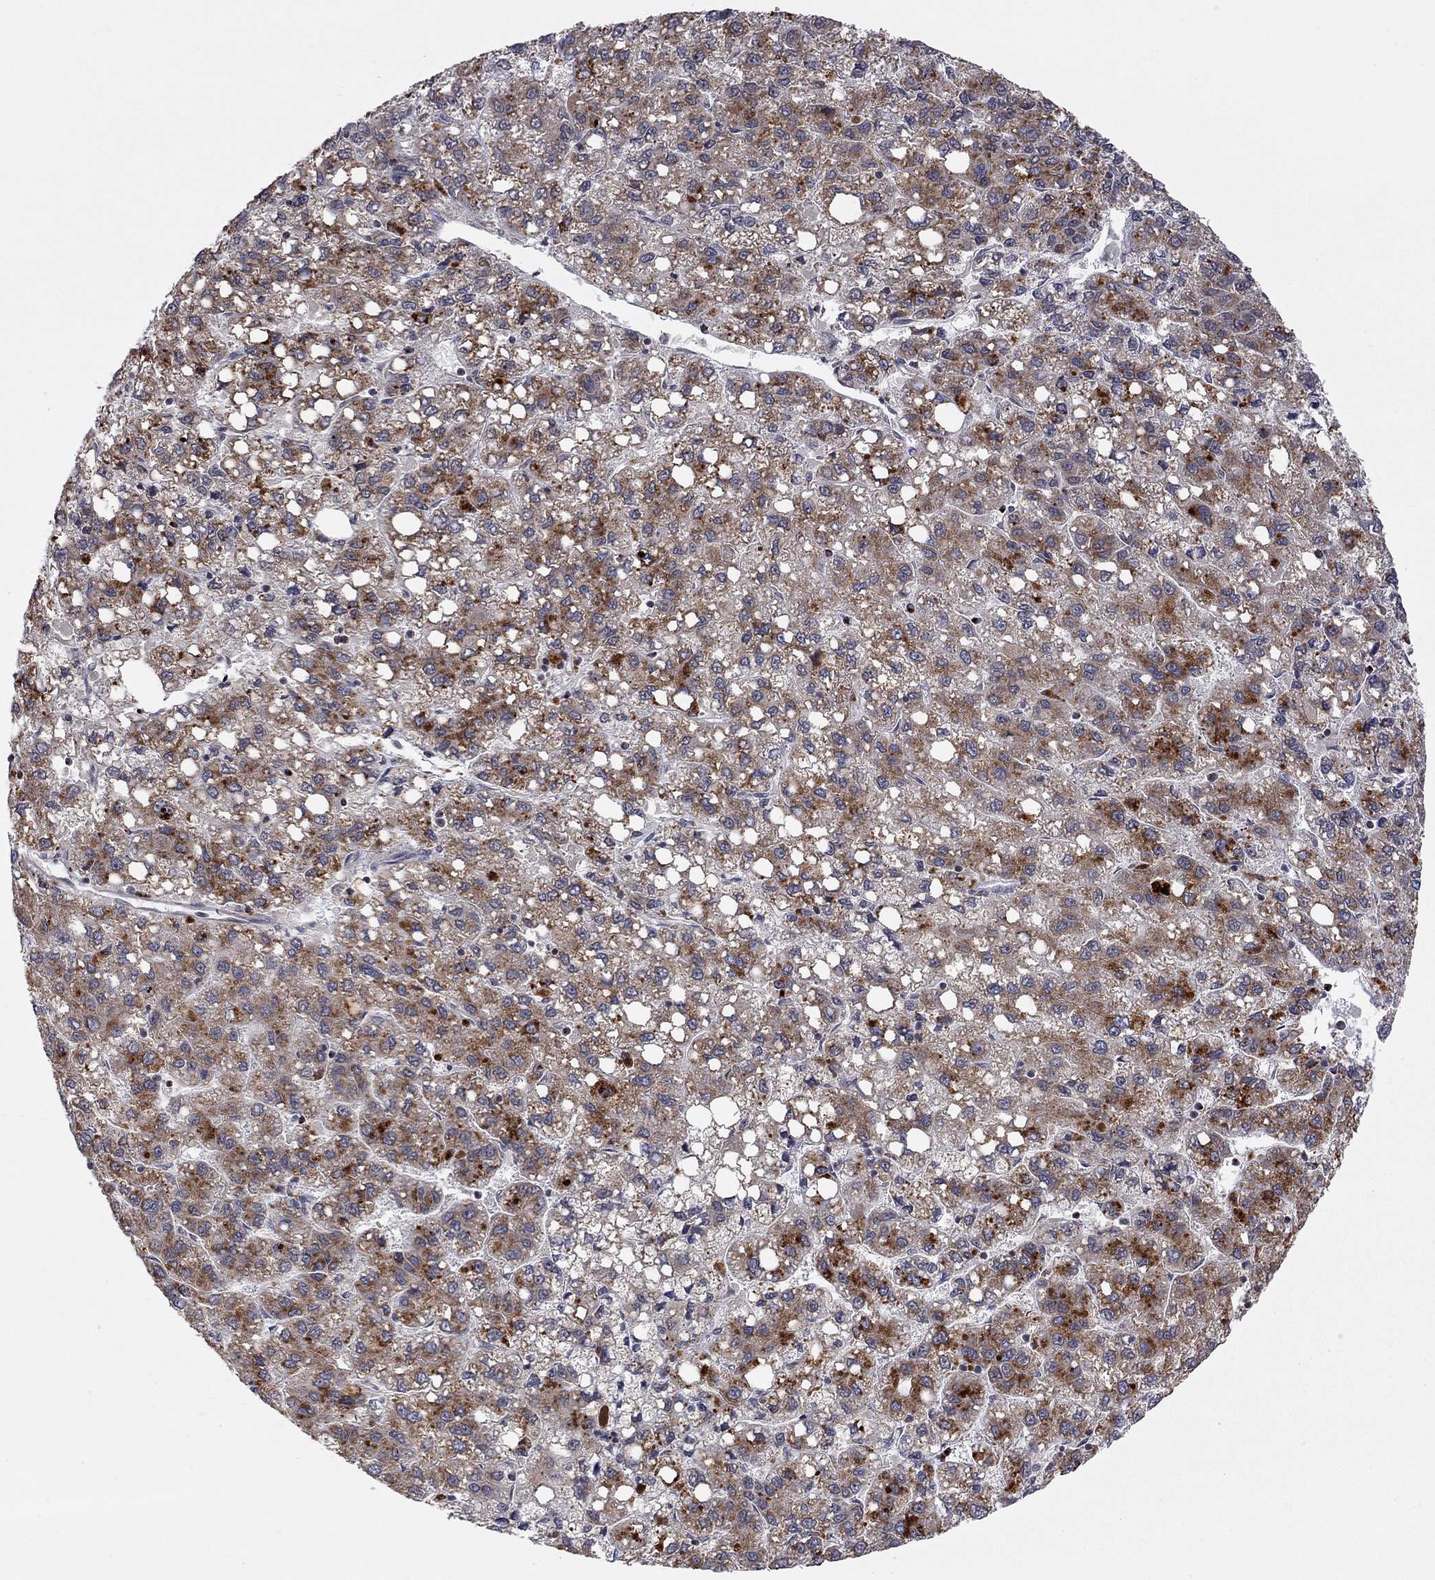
{"staining": {"intensity": "strong", "quantity": "25%-75%", "location": "cytoplasmic/membranous"}, "tissue": "liver cancer", "cell_type": "Tumor cells", "image_type": "cancer", "snomed": [{"axis": "morphology", "description": "Carcinoma, Hepatocellular, NOS"}, {"axis": "topography", "description": "Liver"}], "caption": "Protein staining of liver cancer tissue exhibits strong cytoplasmic/membranous expression in approximately 25%-75% of tumor cells.", "gene": "IDS", "patient": {"sex": "female", "age": 82}}